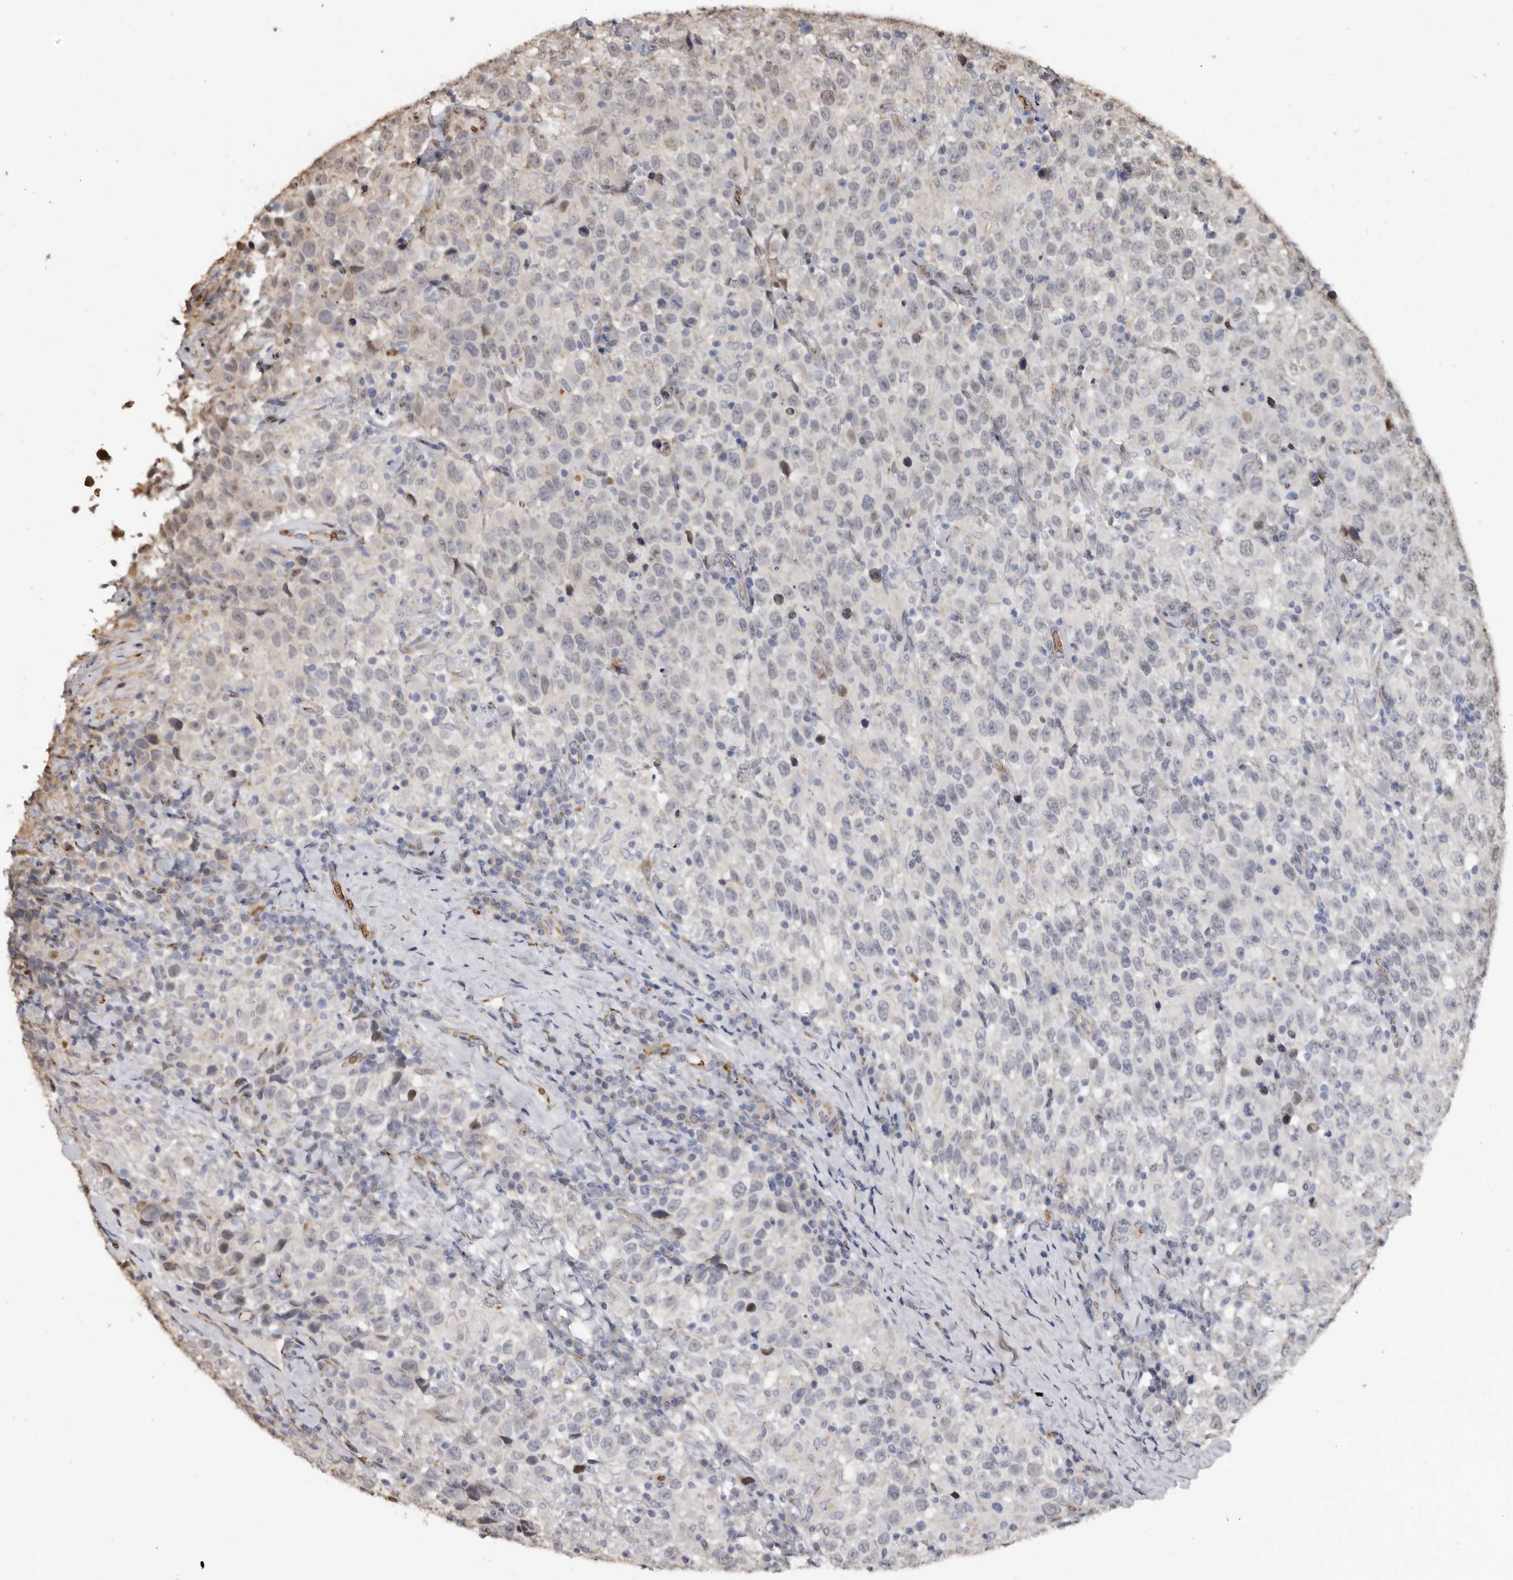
{"staining": {"intensity": "weak", "quantity": "<25%", "location": "nuclear"}, "tissue": "testis cancer", "cell_type": "Tumor cells", "image_type": "cancer", "snomed": [{"axis": "morphology", "description": "Seminoma, NOS"}, {"axis": "topography", "description": "Testis"}], "caption": "Histopathology image shows no protein positivity in tumor cells of testis cancer tissue.", "gene": "ENTREP1", "patient": {"sex": "male", "age": 41}}